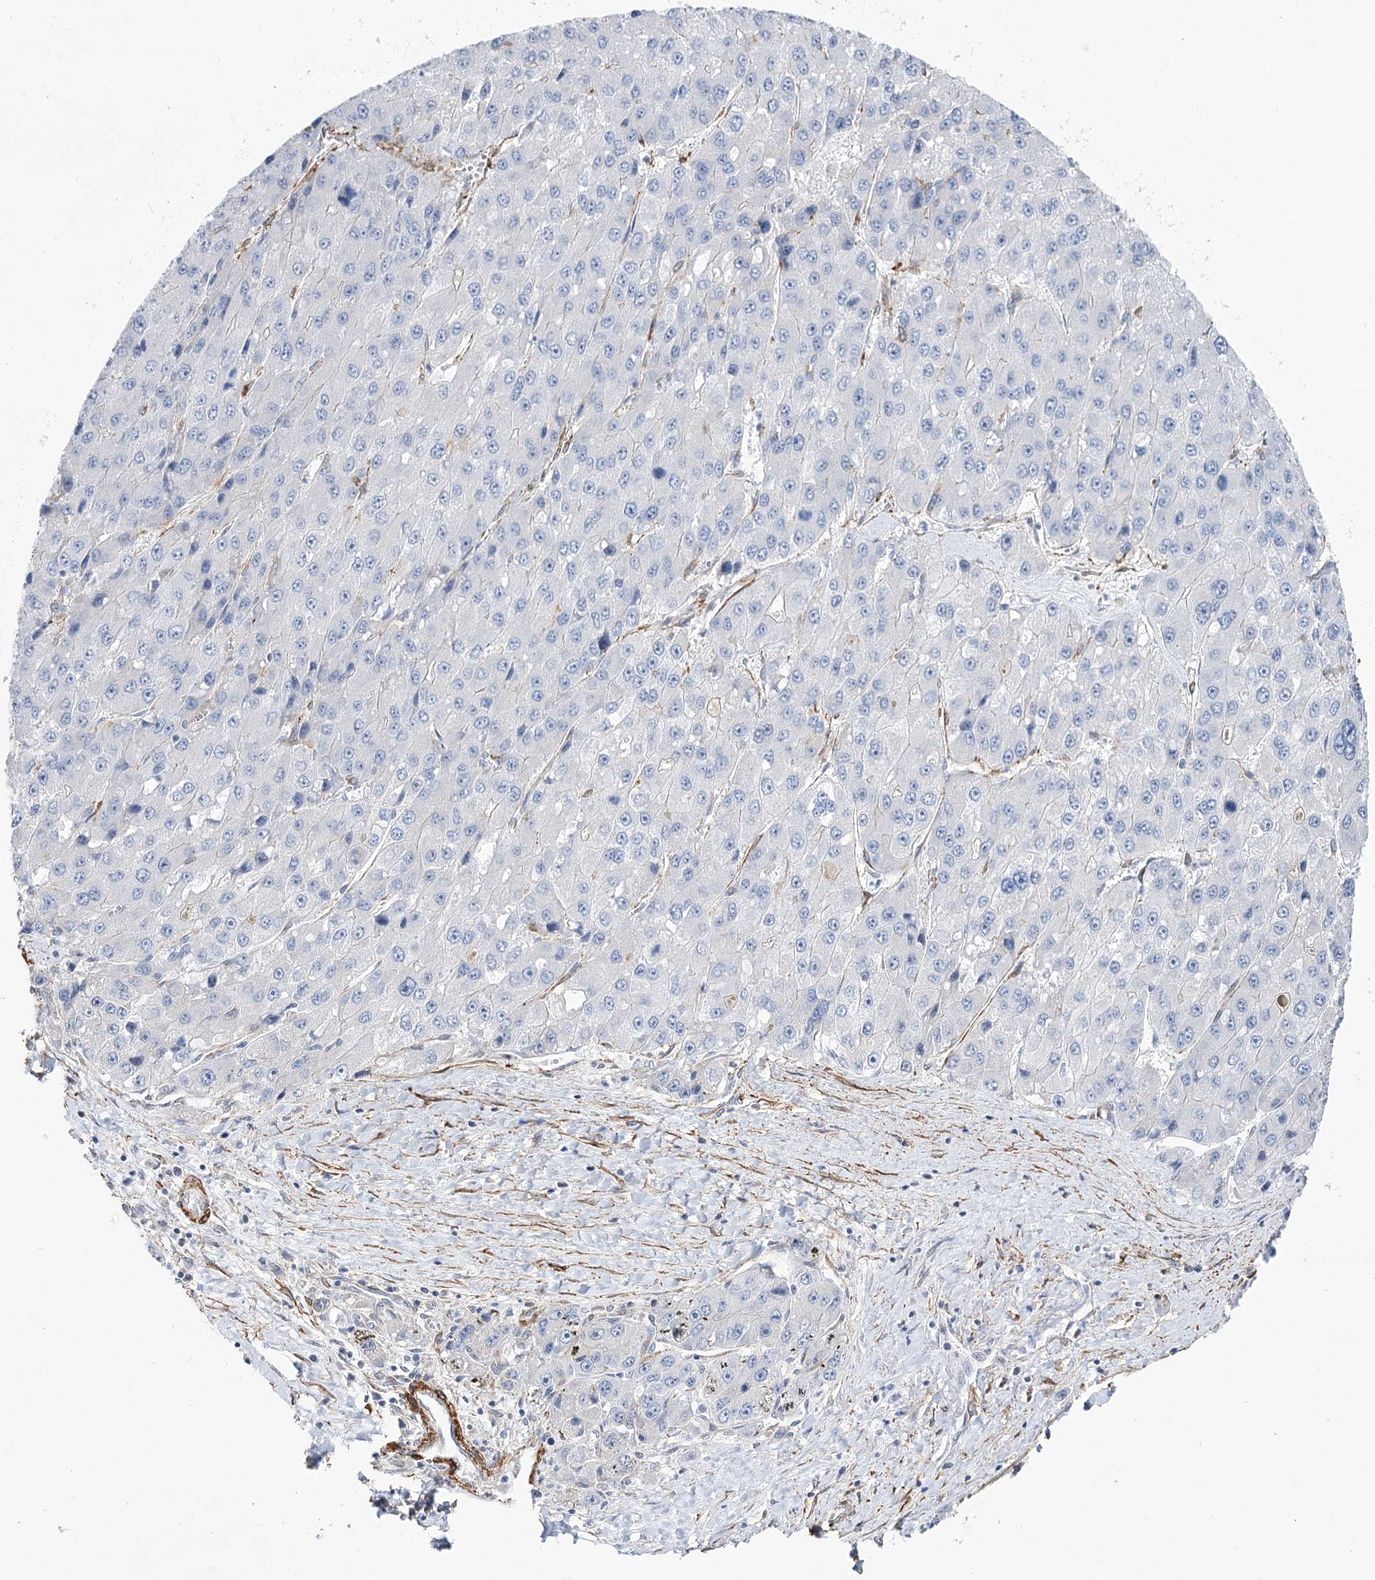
{"staining": {"intensity": "negative", "quantity": "none", "location": "none"}, "tissue": "liver cancer", "cell_type": "Tumor cells", "image_type": "cancer", "snomed": [{"axis": "morphology", "description": "Carcinoma, Hepatocellular, NOS"}, {"axis": "topography", "description": "Liver"}], "caption": "This is a image of IHC staining of liver hepatocellular carcinoma, which shows no positivity in tumor cells.", "gene": "WASHC3", "patient": {"sex": "female", "age": 73}}